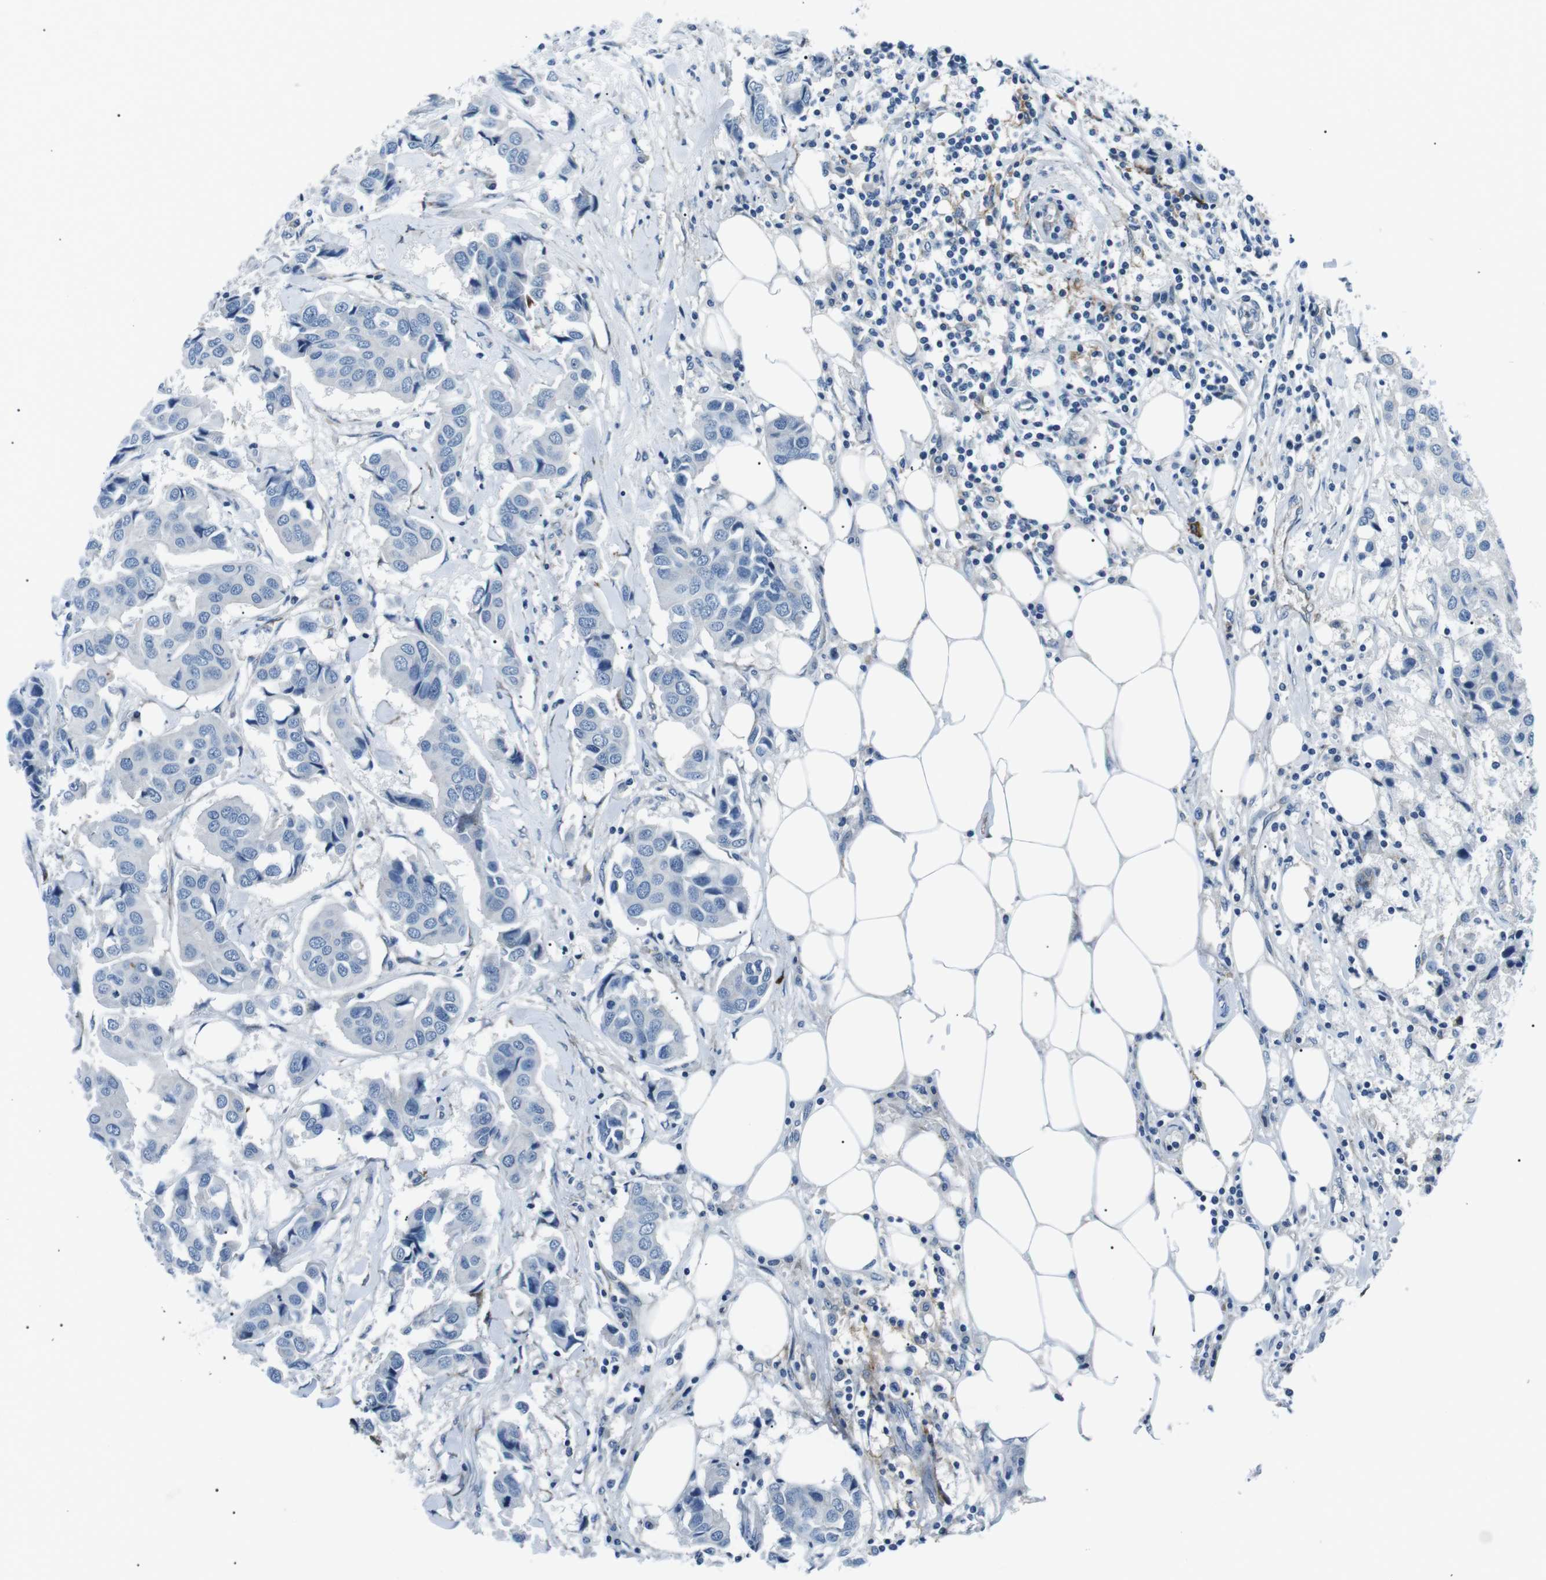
{"staining": {"intensity": "negative", "quantity": "none", "location": "none"}, "tissue": "breast cancer", "cell_type": "Tumor cells", "image_type": "cancer", "snomed": [{"axis": "morphology", "description": "Duct carcinoma"}, {"axis": "topography", "description": "Breast"}], "caption": "Human breast cancer (invasive ductal carcinoma) stained for a protein using immunohistochemistry reveals no staining in tumor cells.", "gene": "CSF2RA", "patient": {"sex": "female", "age": 80}}